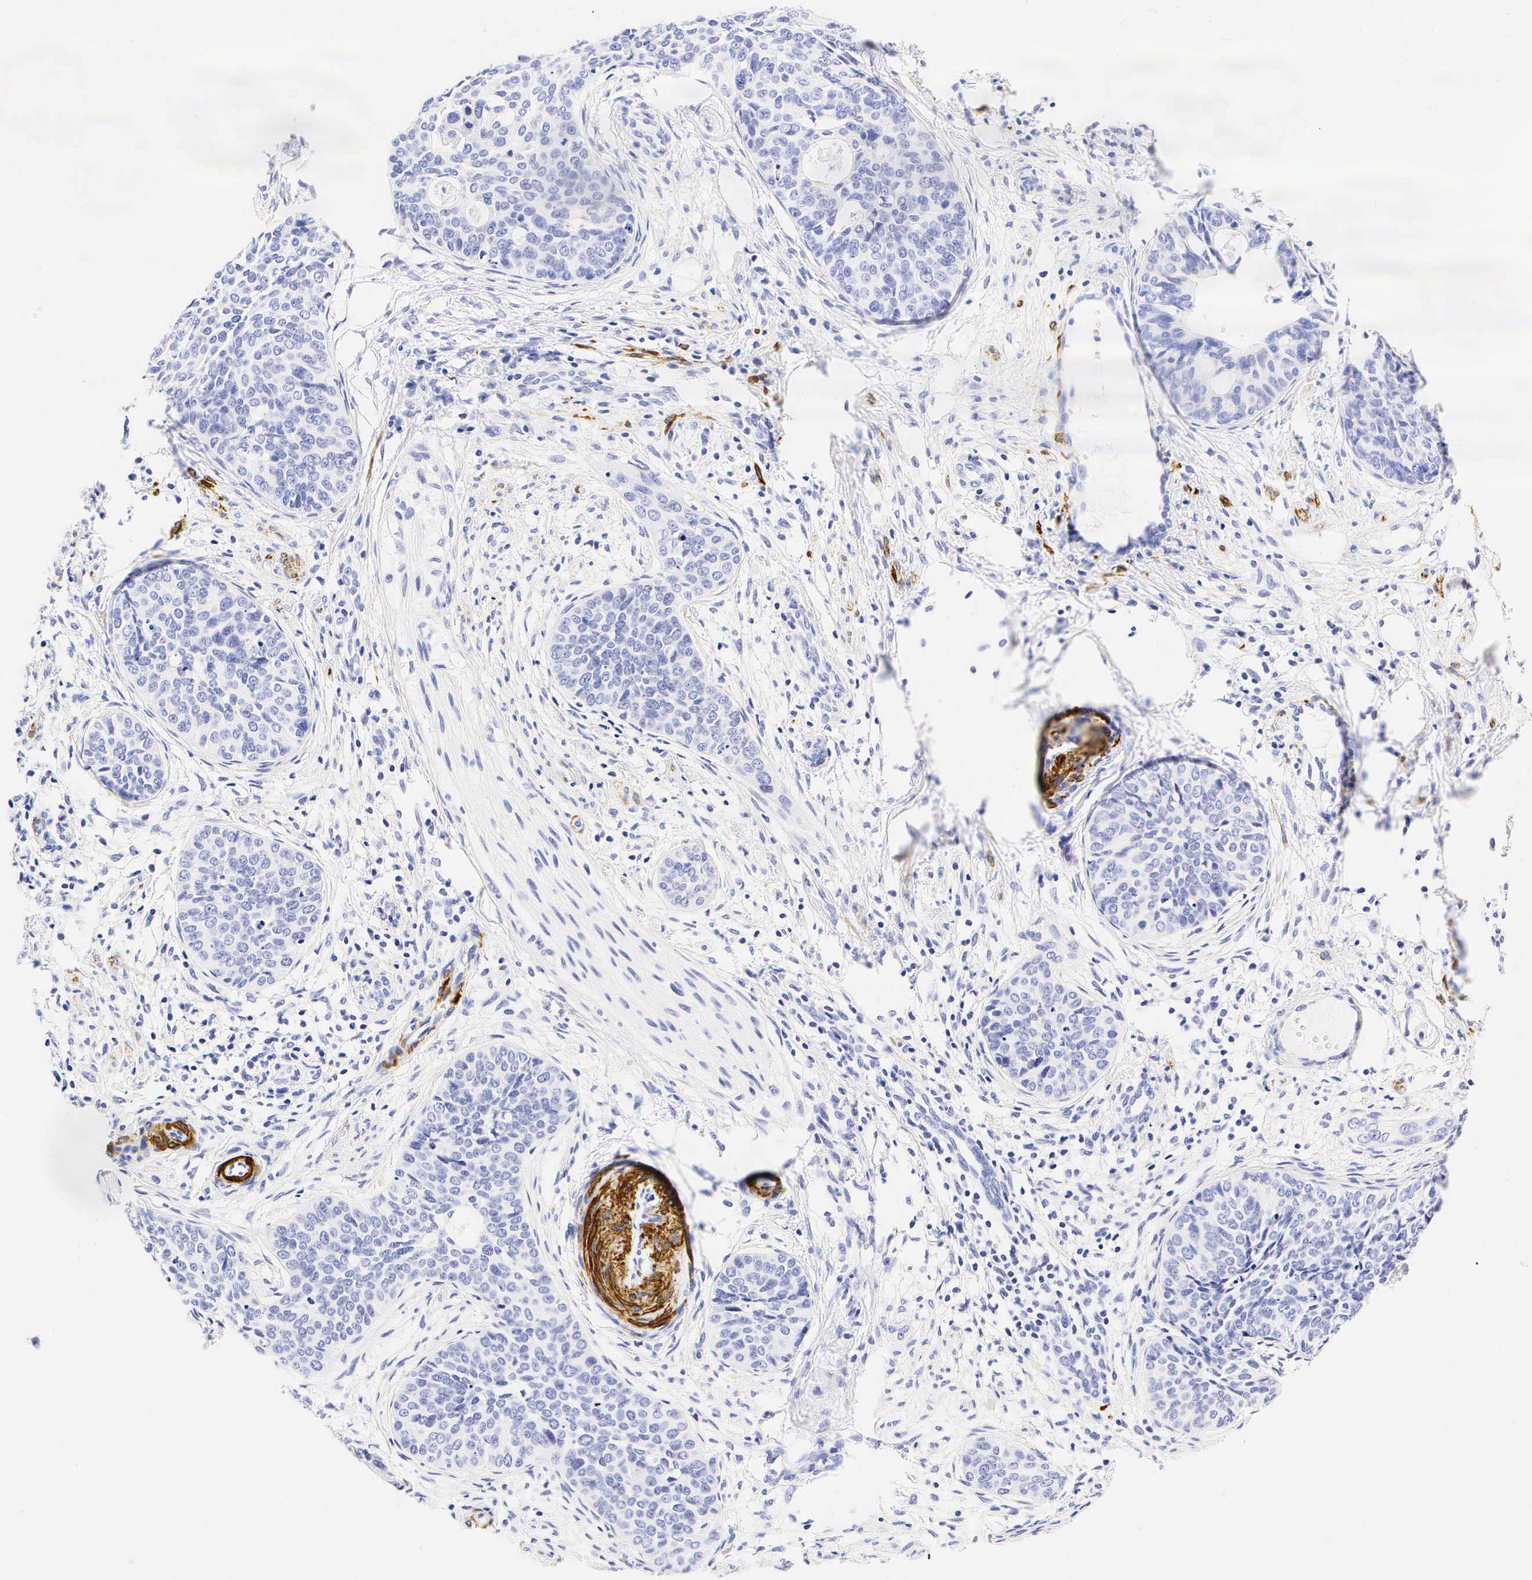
{"staining": {"intensity": "negative", "quantity": "none", "location": "none"}, "tissue": "cervical cancer", "cell_type": "Tumor cells", "image_type": "cancer", "snomed": [{"axis": "morphology", "description": "Squamous cell carcinoma, NOS"}, {"axis": "topography", "description": "Cervix"}], "caption": "High power microscopy photomicrograph of an immunohistochemistry (IHC) image of cervical cancer, revealing no significant positivity in tumor cells.", "gene": "CALD1", "patient": {"sex": "female", "age": 34}}